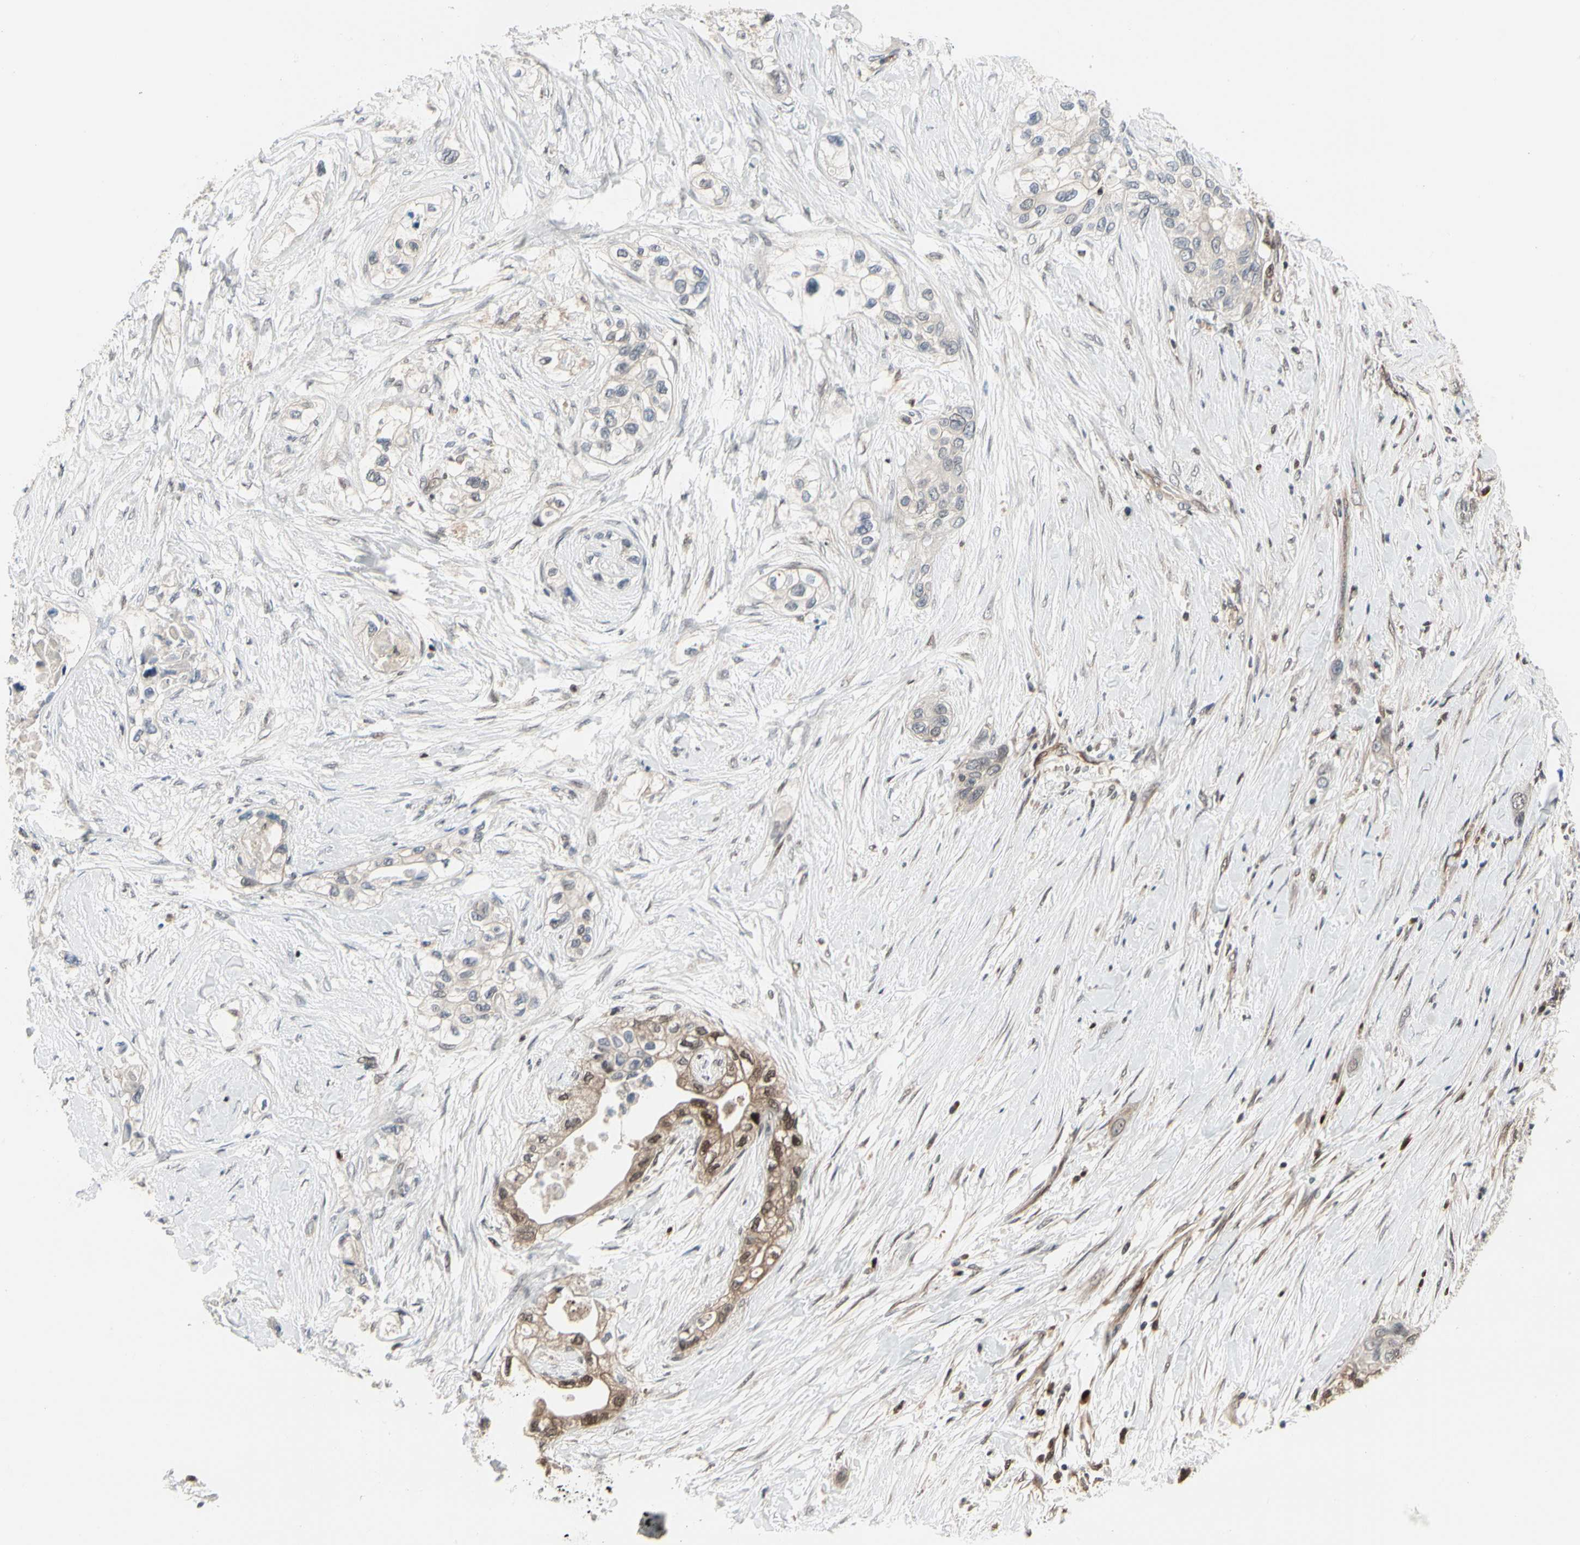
{"staining": {"intensity": "weak", "quantity": "25%-75%", "location": "cytoplasmic/membranous,nuclear"}, "tissue": "pancreatic cancer", "cell_type": "Tumor cells", "image_type": "cancer", "snomed": [{"axis": "morphology", "description": "Adenocarcinoma, NOS"}, {"axis": "topography", "description": "Pancreas"}], "caption": "A low amount of weak cytoplasmic/membranous and nuclear staining is identified in about 25%-75% of tumor cells in pancreatic cancer (adenocarcinoma) tissue.", "gene": "CDK5", "patient": {"sex": "female", "age": 70}}